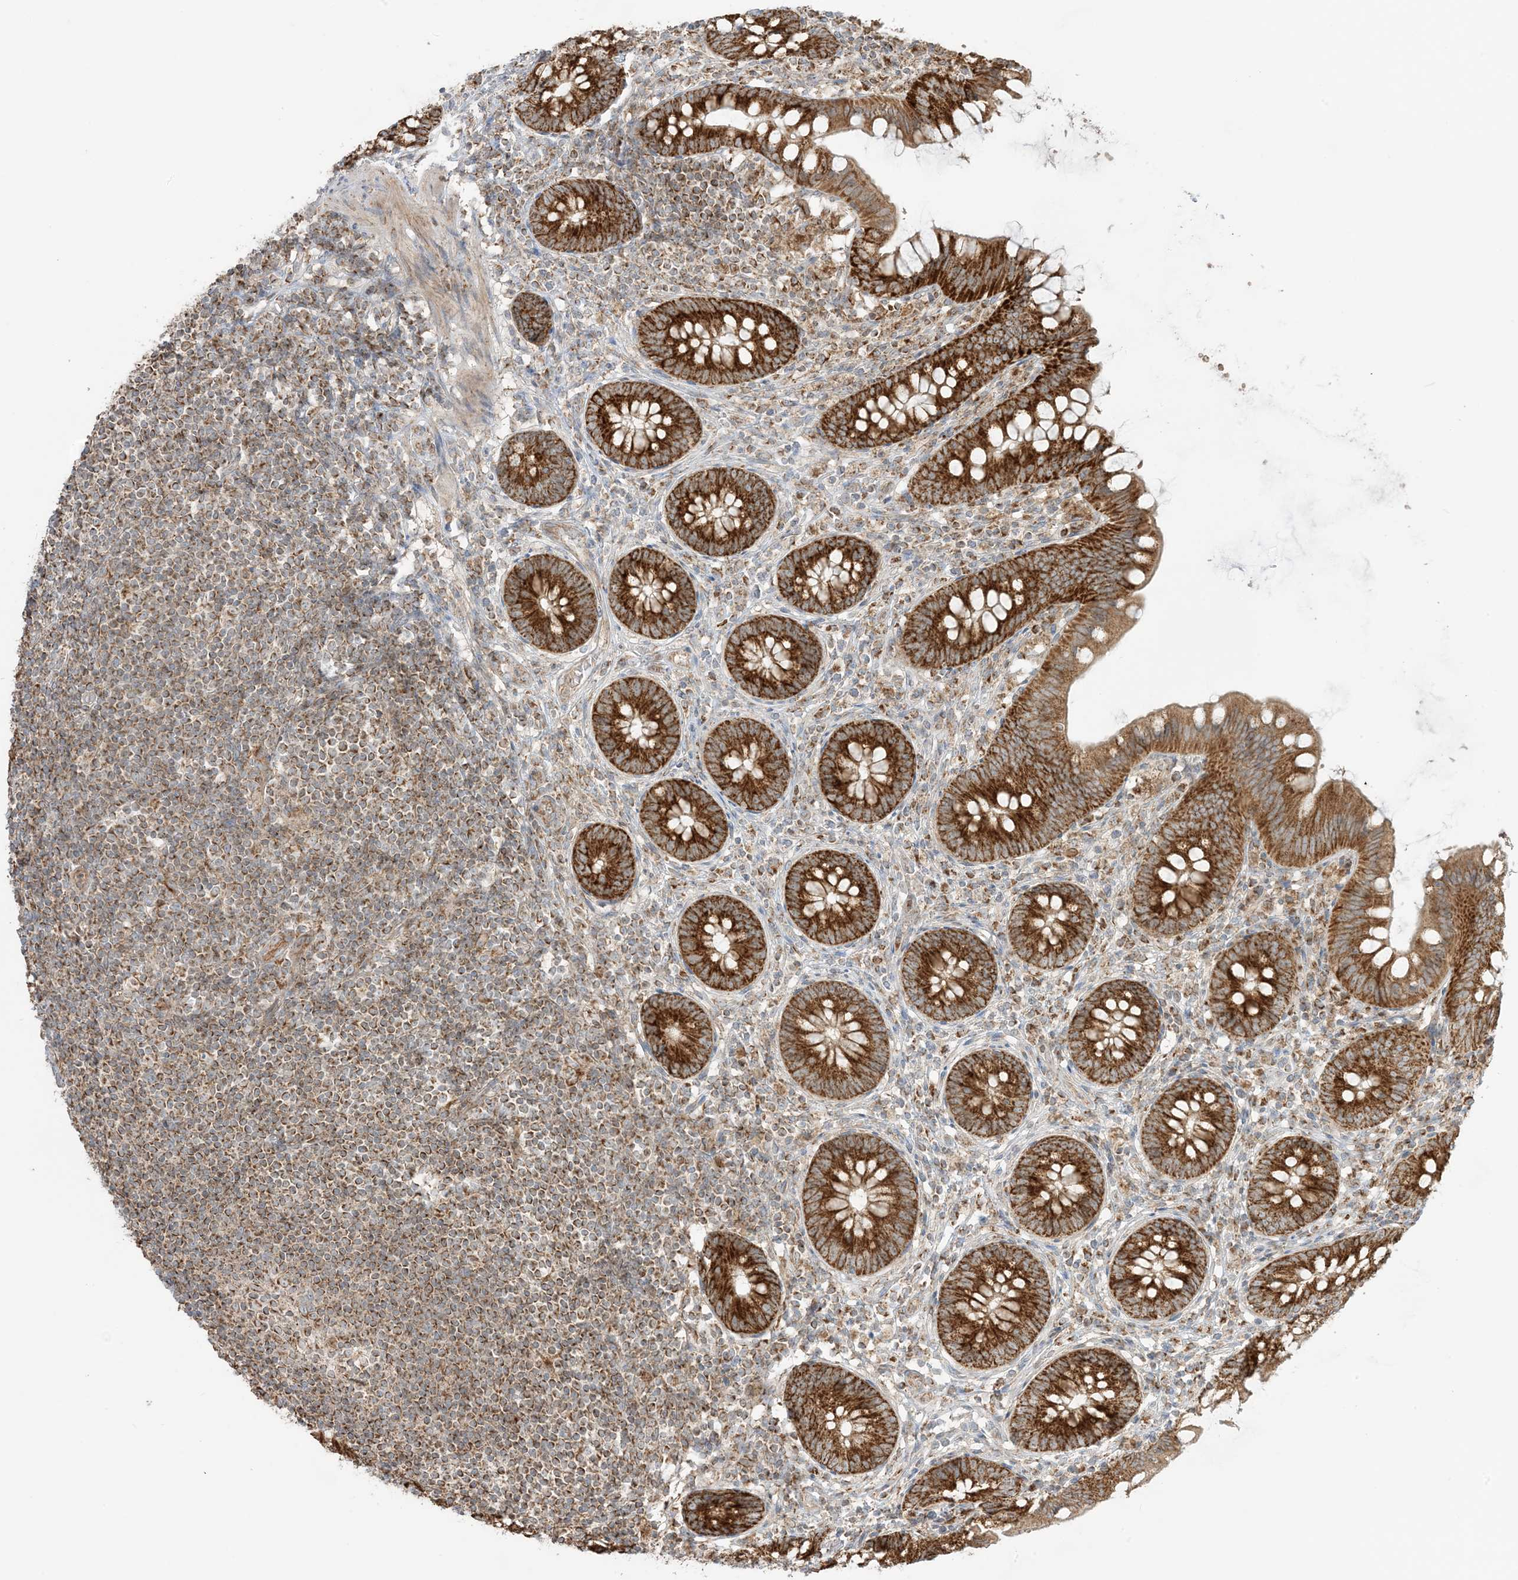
{"staining": {"intensity": "strong", "quantity": ">75%", "location": "cytoplasmic/membranous"}, "tissue": "appendix", "cell_type": "Glandular cells", "image_type": "normal", "snomed": [{"axis": "morphology", "description": "Normal tissue, NOS"}, {"axis": "topography", "description": "Appendix"}], "caption": "Immunohistochemistry (DAB (3,3'-diaminobenzidine)) staining of unremarkable appendix displays strong cytoplasmic/membranous protein expression in about >75% of glandular cells. Using DAB (brown) and hematoxylin (blue) stains, captured at high magnification using brightfield microscopy.", "gene": "N4BP3", "patient": {"sex": "female", "age": 62}}